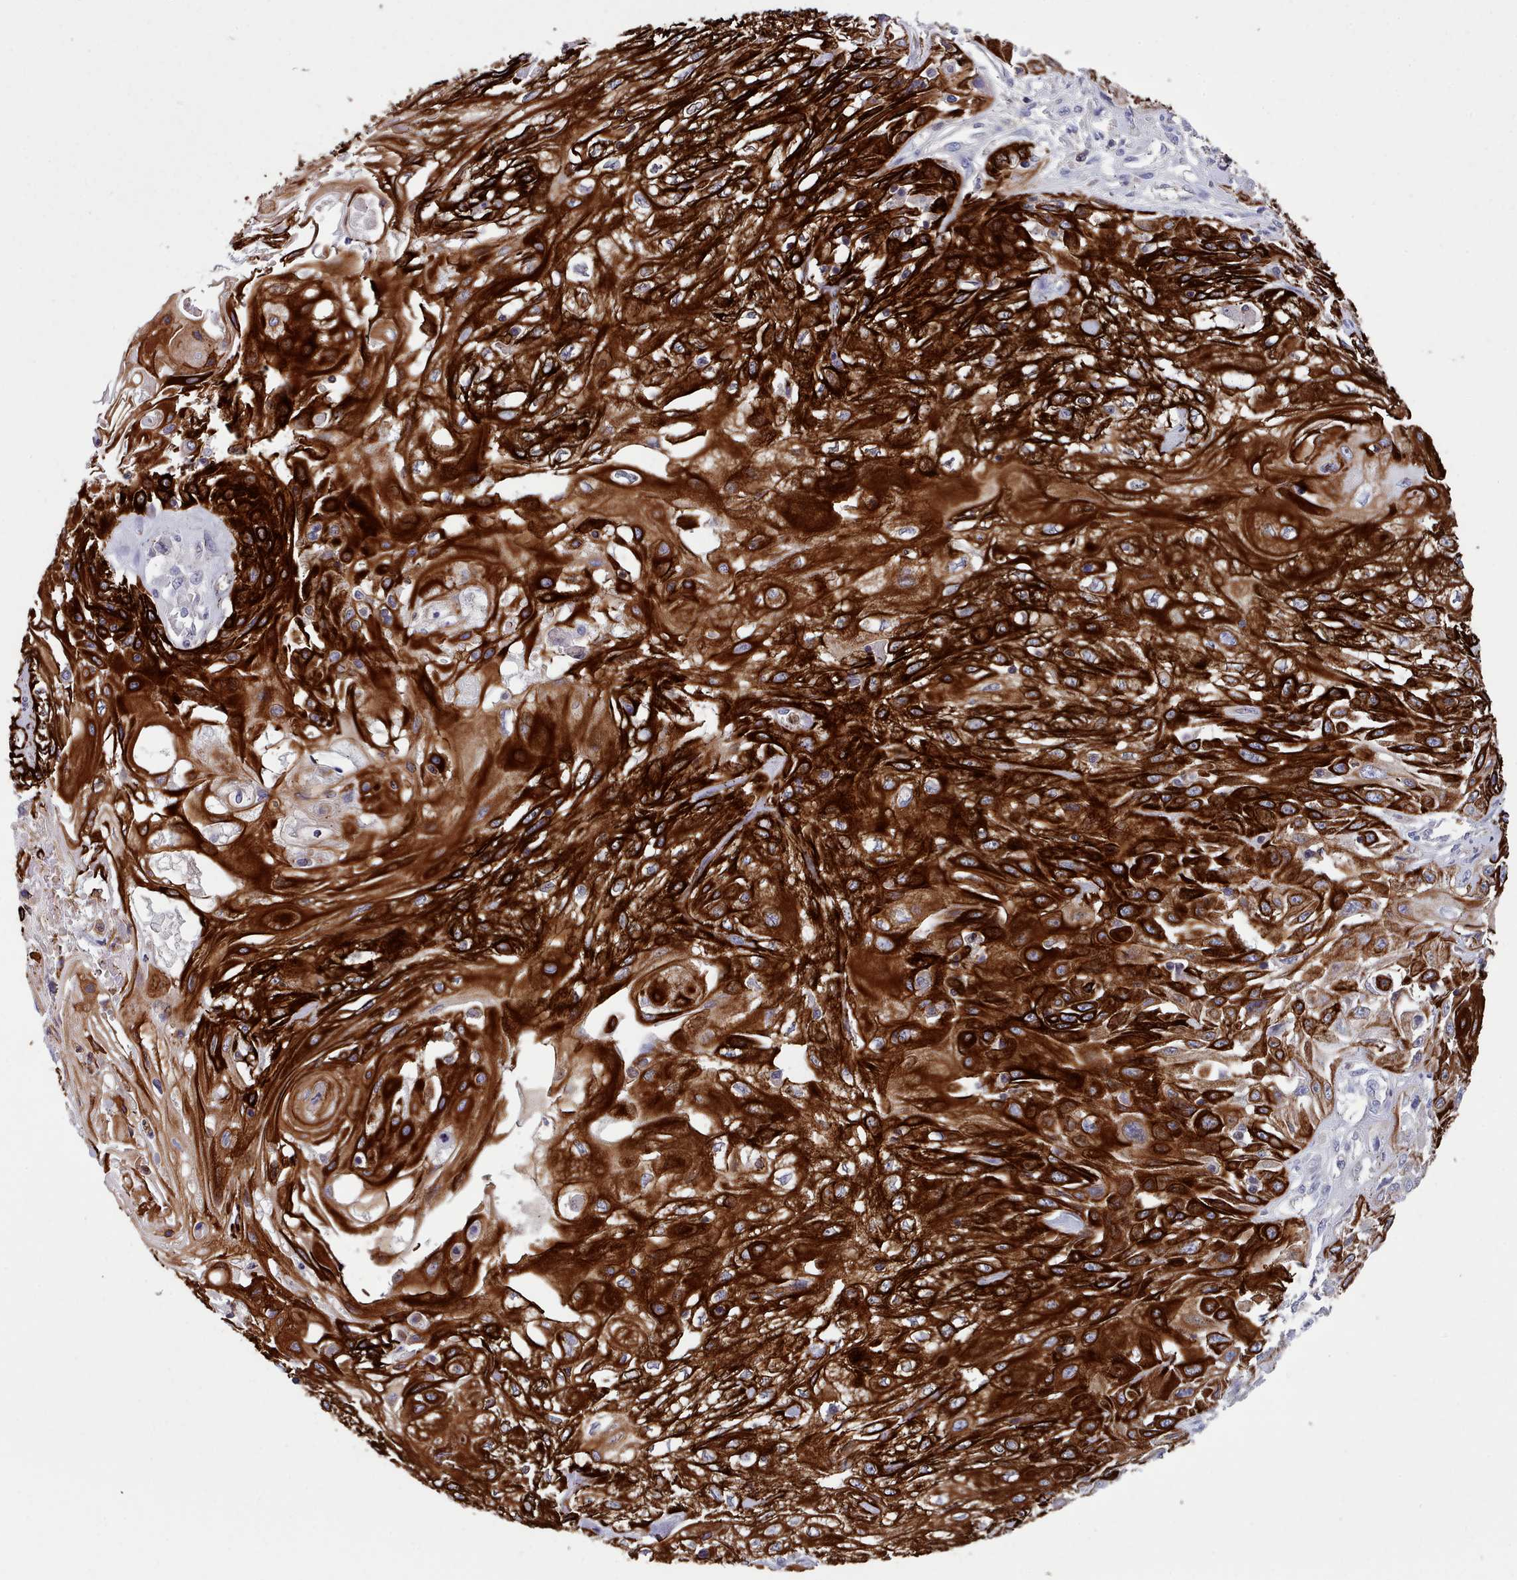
{"staining": {"intensity": "strong", "quantity": ">75%", "location": "cytoplasmic/membranous"}, "tissue": "skin cancer", "cell_type": "Tumor cells", "image_type": "cancer", "snomed": [{"axis": "morphology", "description": "Squamous cell carcinoma, NOS"}, {"axis": "morphology", "description": "Squamous cell carcinoma, metastatic, NOS"}, {"axis": "topography", "description": "Skin"}, {"axis": "topography", "description": "Lymph node"}], "caption": "Strong cytoplasmic/membranous expression for a protein is present in approximately >75% of tumor cells of skin metastatic squamous cell carcinoma using immunohistochemistry (IHC).", "gene": "RAC2", "patient": {"sex": "male", "age": 75}}